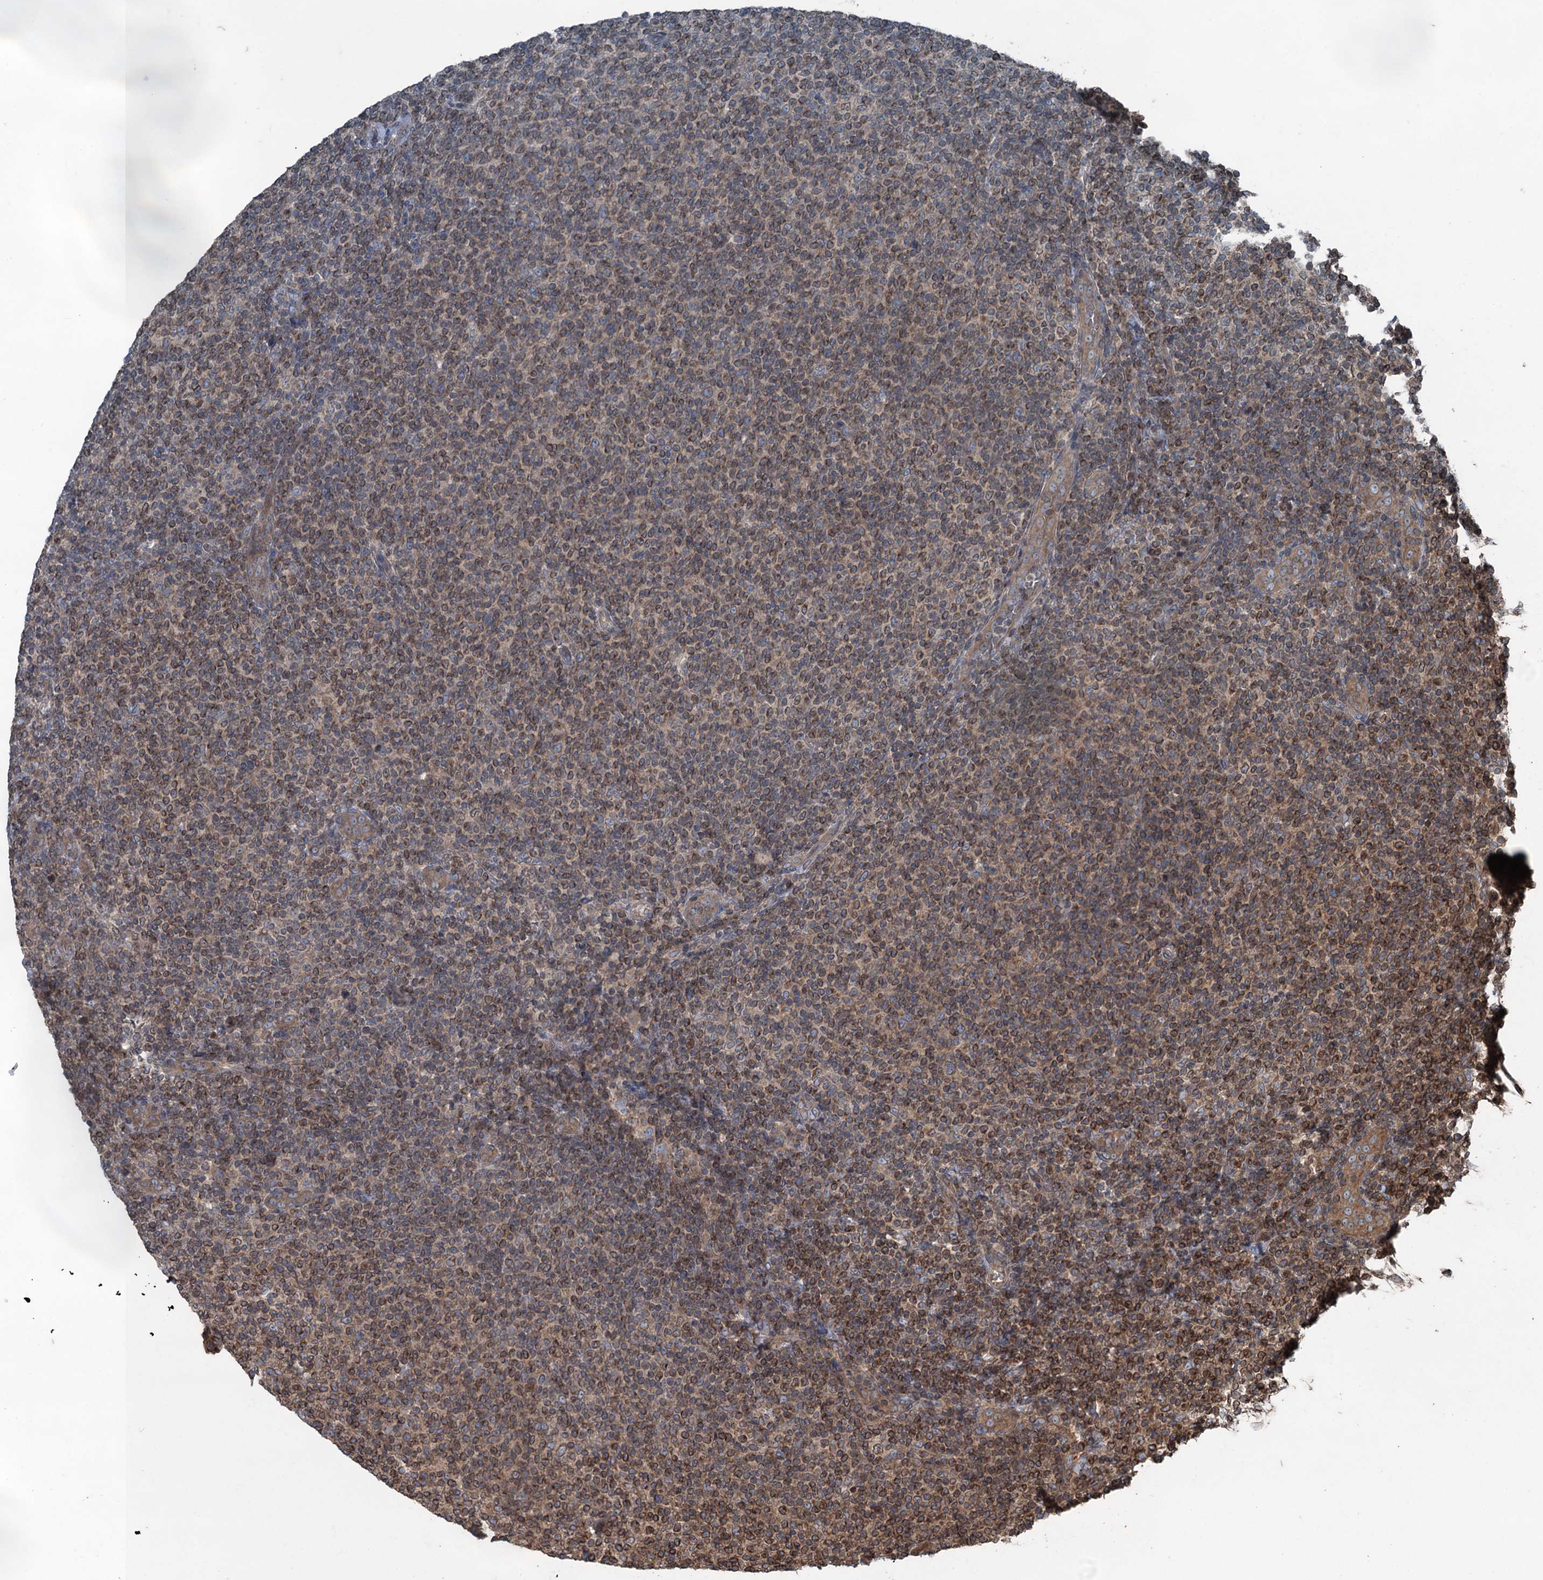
{"staining": {"intensity": "moderate", "quantity": "25%-75%", "location": "cytoplasmic/membranous"}, "tissue": "lymphoma", "cell_type": "Tumor cells", "image_type": "cancer", "snomed": [{"axis": "morphology", "description": "Malignant lymphoma, non-Hodgkin's type, Low grade"}, {"axis": "topography", "description": "Lymph node"}], "caption": "Protein analysis of low-grade malignant lymphoma, non-Hodgkin's type tissue displays moderate cytoplasmic/membranous expression in about 25%-75% of tumor cells. Immunohistochemistry stains the protein in brown and the nuclei are stained blue.", "gene": "TRAPPC8", "patient": {"sex": "male", "age": 66}}